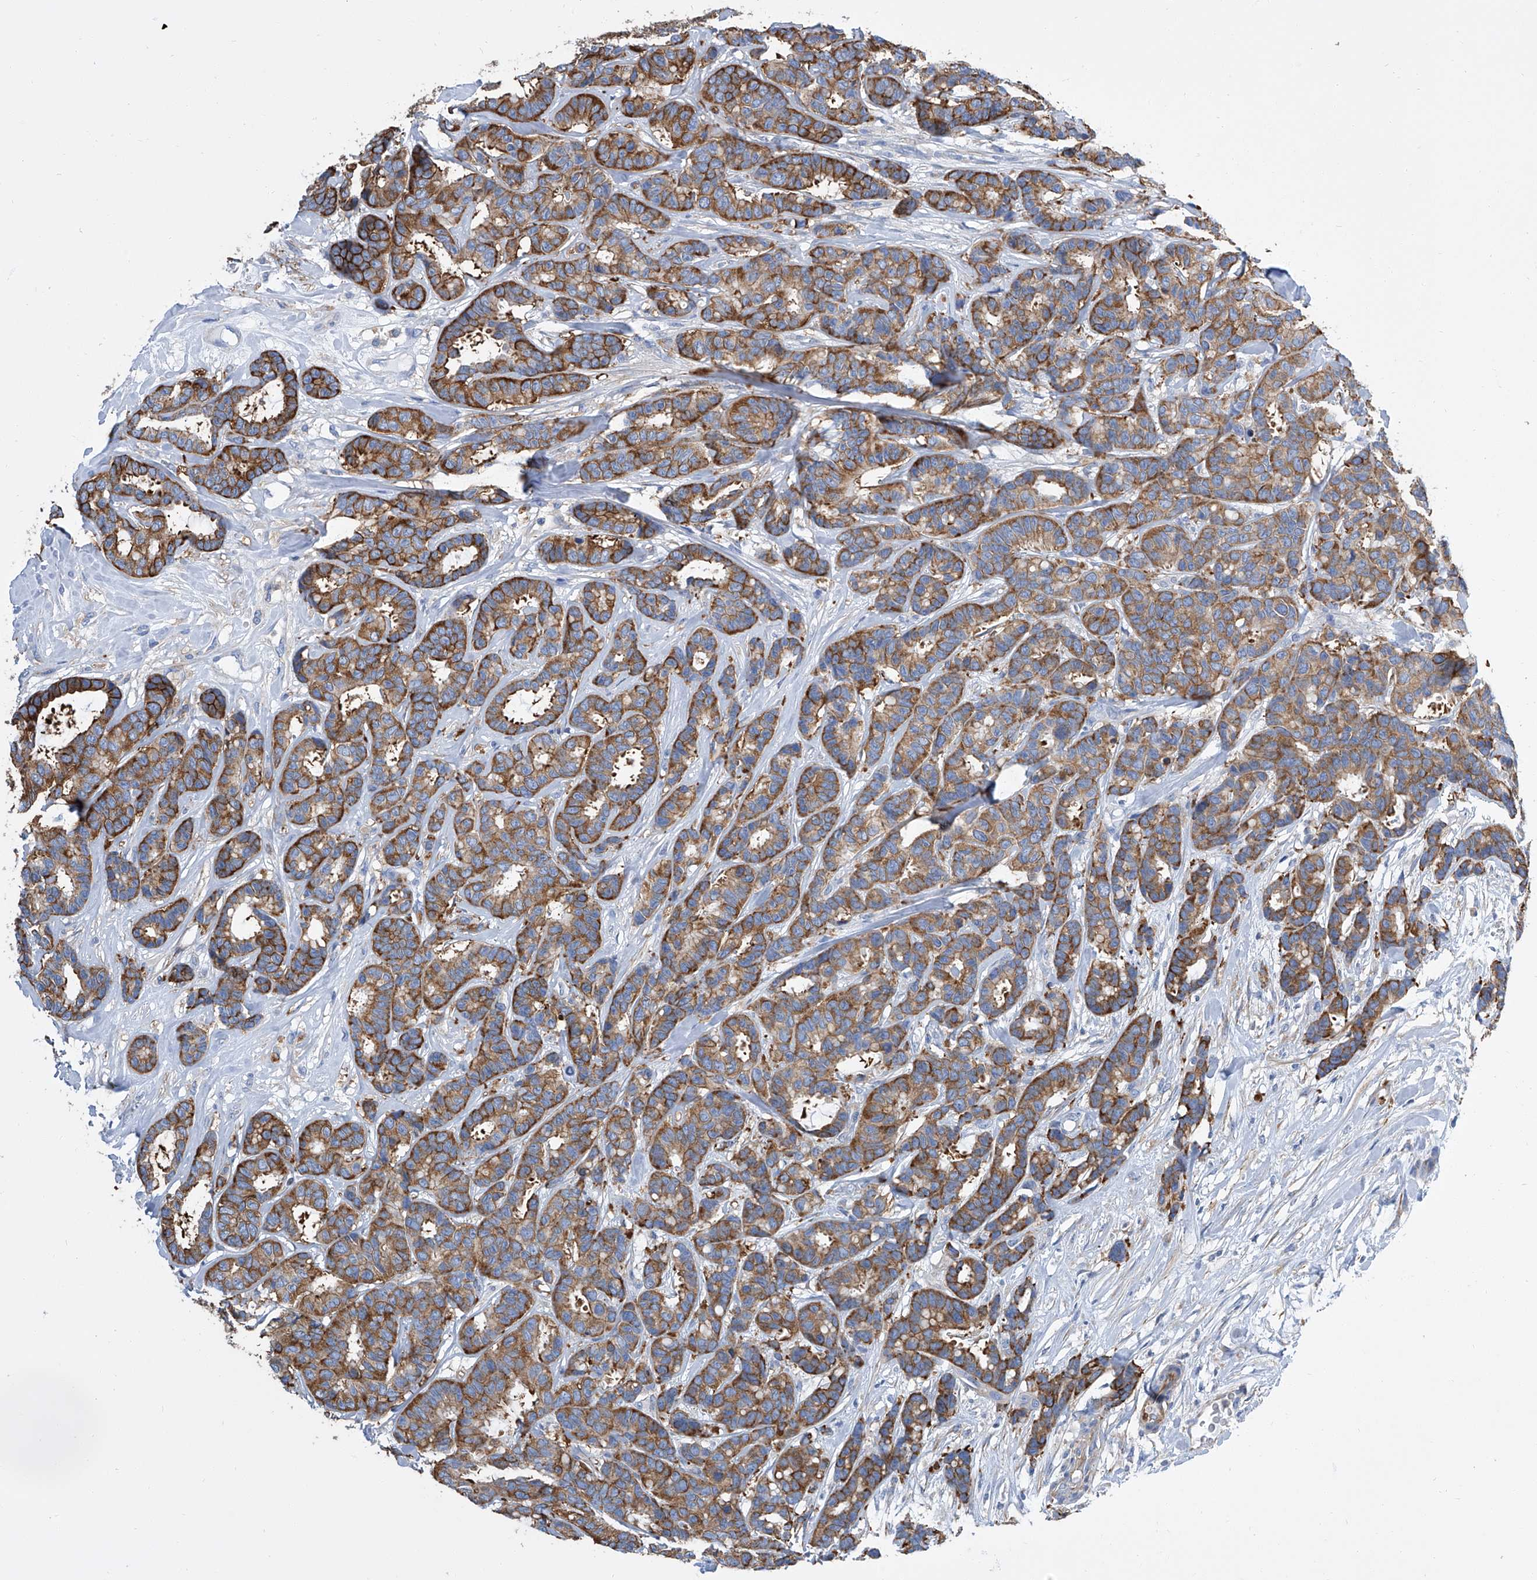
{"staining": {"intensity": "moderate", "quantity": ">75%", "location": "cytoplasmic/membranous"}, "tissue": "breast cancer", "cell_type": "Tumor cells", "image_type": "cancer", "snomed": [{"axis": "morphology", "description": "Duct carcinoma"}, {"axis": "topography", "description": "Breast"}], "caption": "IHC histopathology image of human breast cancer stained for a protein (brown), which reveals medium levels of moderate cytoplasmic/membranous positivity in approximately >75% of tumor cells.", "gene": "GPT", "patient": {"sex": "female", "age": 87}}